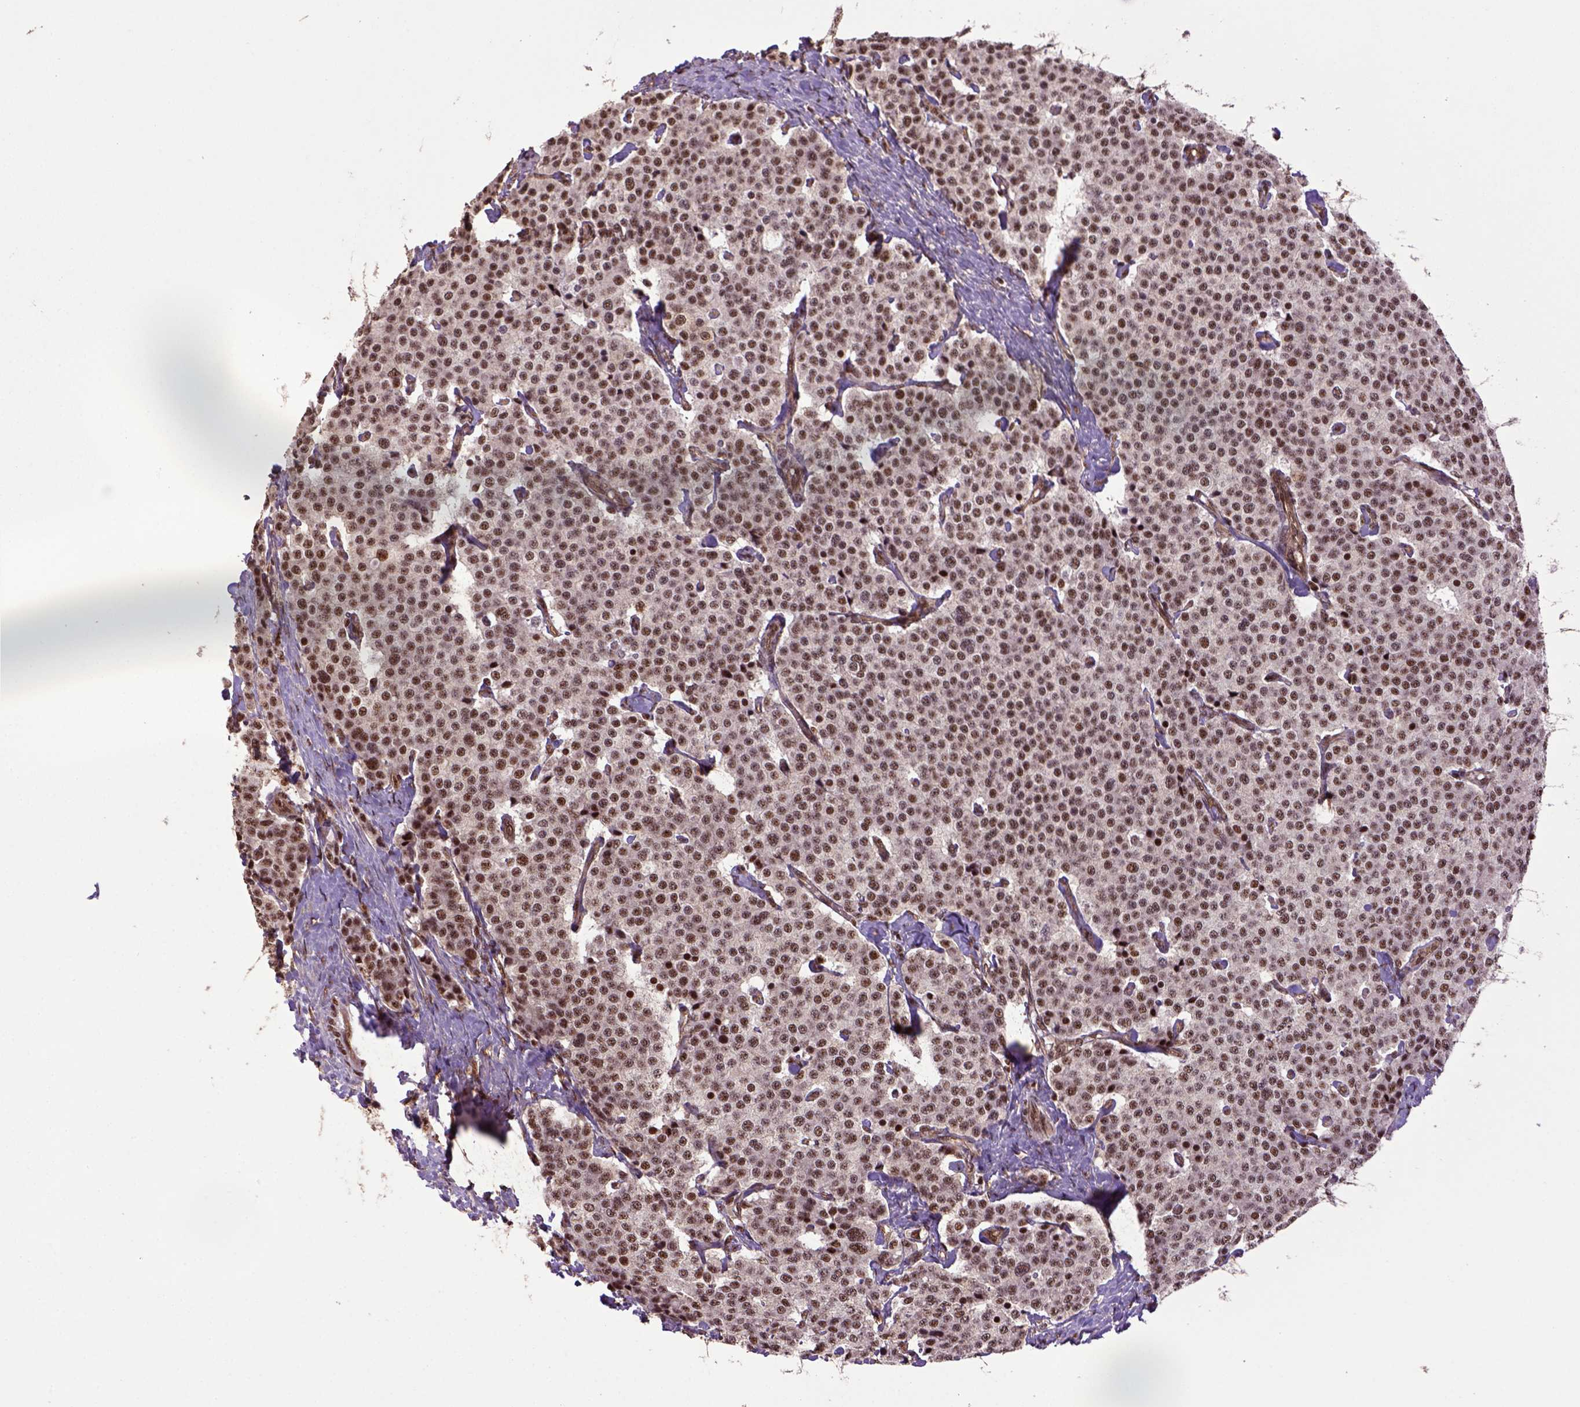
{"staining": {"intensity": "strong", "quantity": ">75%", "location": "nuclear"}, "tissue": "carcinoid", "cell_type": "Tumor cells", "image_type": "cancer", "snomed": [{"axis": "morphology", "description": "Carcinoid, malignant, NOS"}, {"axis": "topography", "description": "Small intestine"}], "caption": "IHC image of carcinoid stained for a protein (brown), which demonstrates high levels of strong nuclear expression in about >75% of tumor cells.", "gene": "PPIG", "patient": {"sex": "female", "age": 58}}